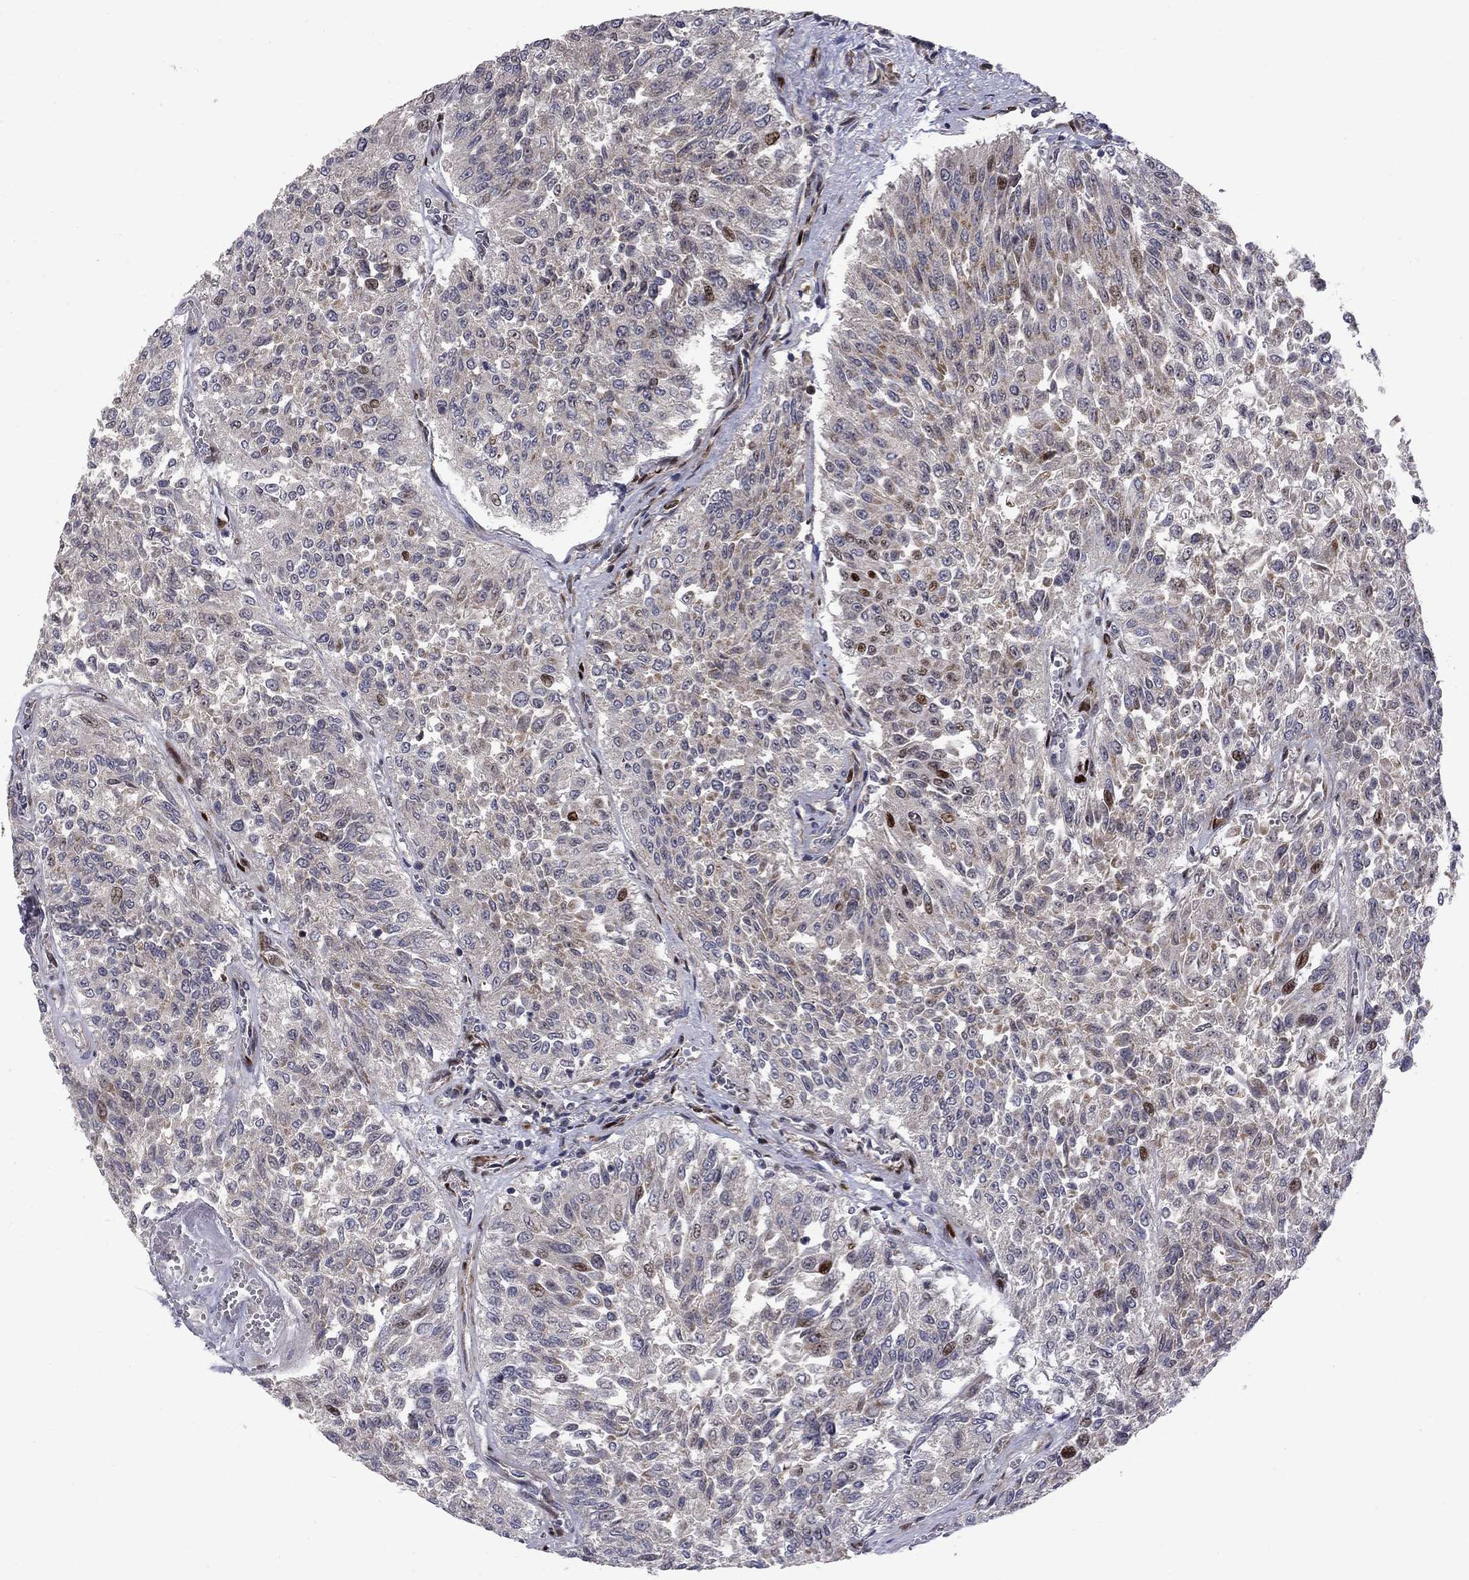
{"staining": {"intensity": "moderate", "quantity": "<25%", "location": "nuclear"}, "tissue": "urothelial cancer", "cell_type": "Tumor cells", "image_type": "cancer", "snomed": [{"axis": "morphology", "description": "Urothelial carcinoma, Low grade"}, {"axis": "topography", "description": "Urinary bladder"}], "caption": "A brown stain highlights moderate nuclear positivity of a protein in urothelial cancer tumor cells. Immunohistochemistry (ihc) stains the protein of interest in brown and the nuclei are stained blue.", "gene": "MIOS", "patient": {"sex": "male", "age": 78}}